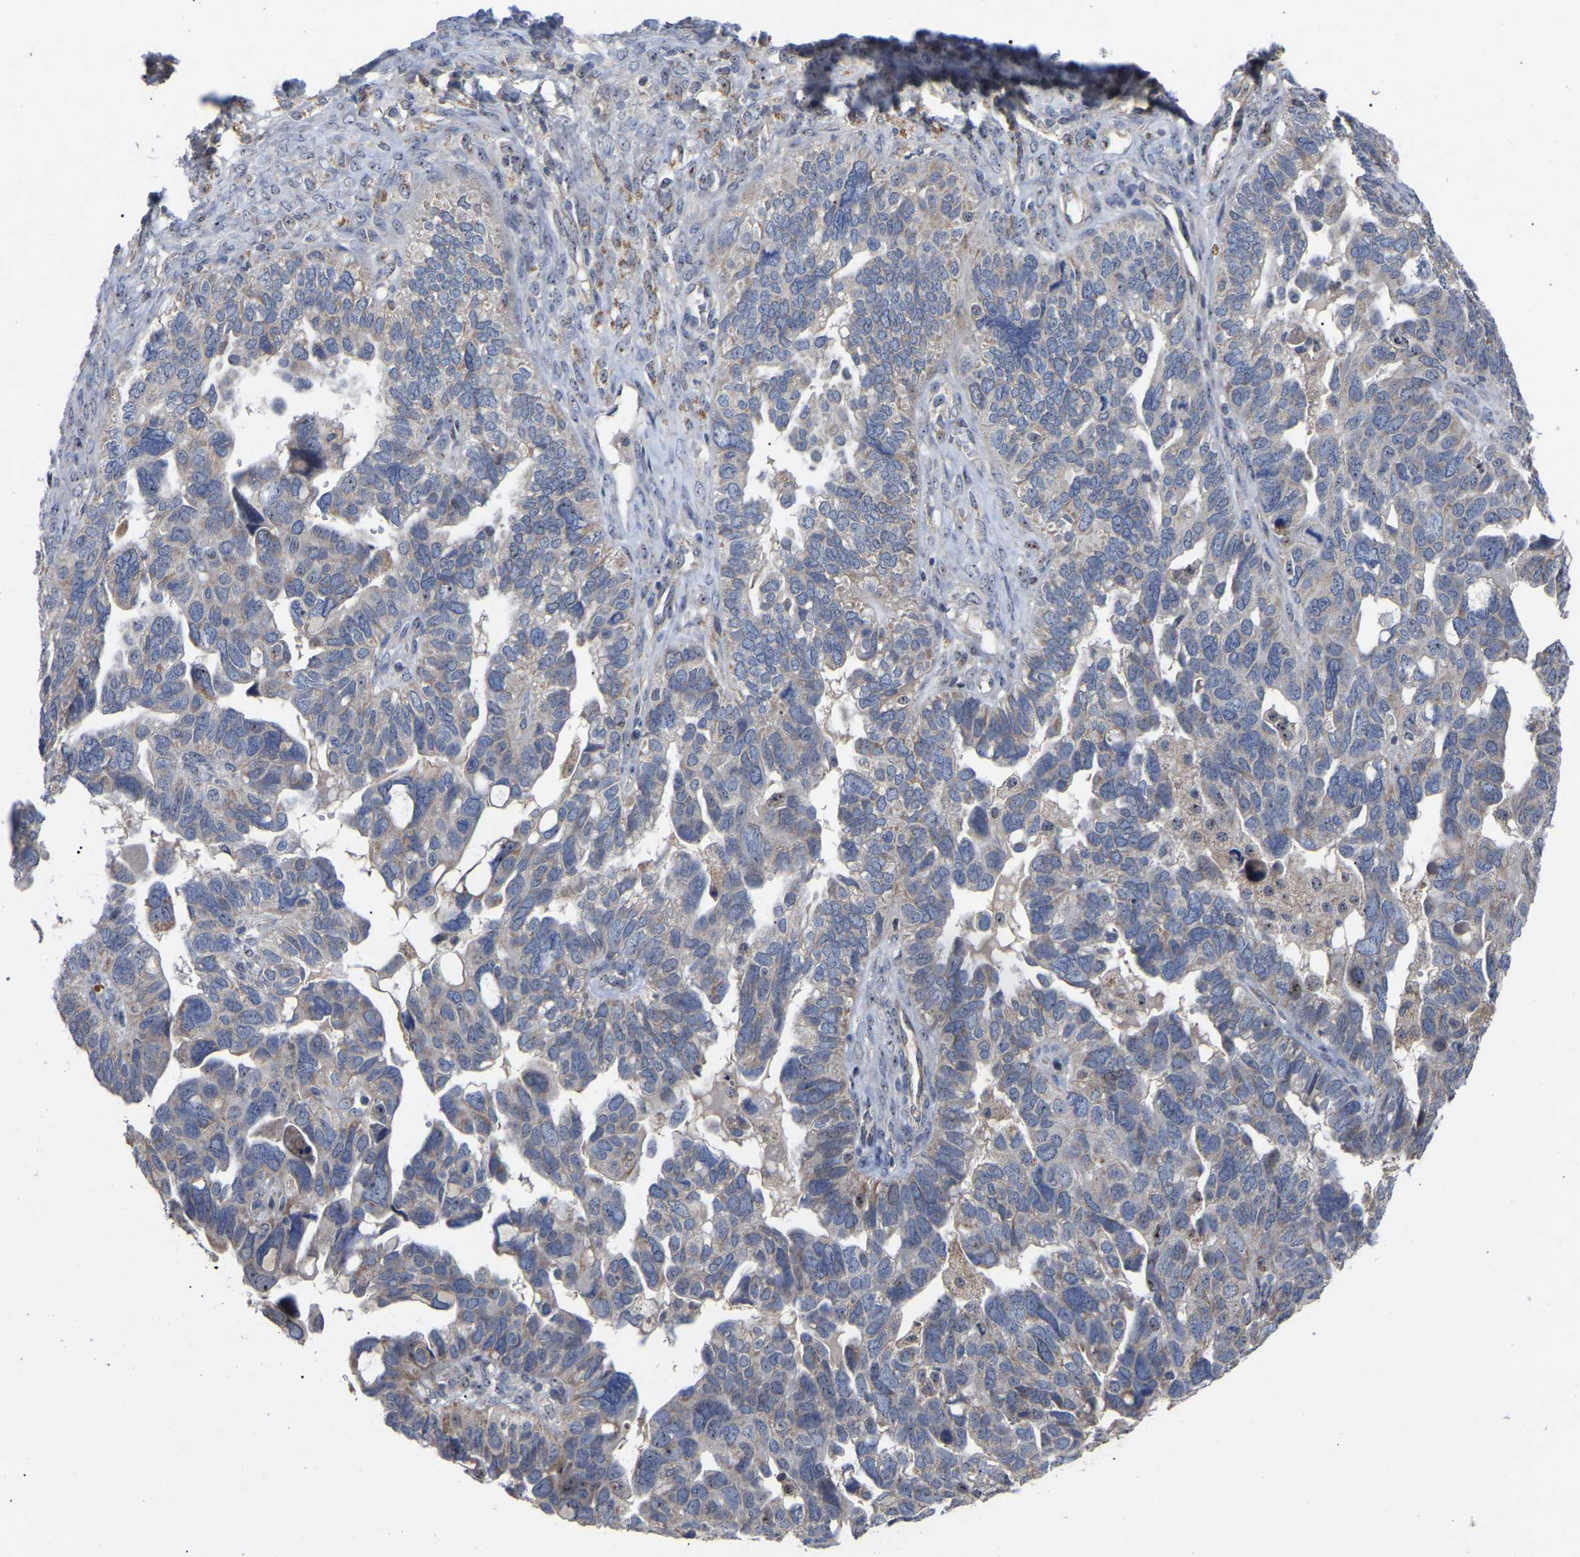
{"staining": {"intensity": "moderate", "quantity": "25%-75%", "location": "nuclear"}, "tissue": "ovarian cancer", "cell_type": "Tumor cells", "image_type": "cancer", "snomed": [{"axis": "morphology", "description": "Cystadenocarcinoma, serous, NOS"}, {"axis": "topography", "description": "Ovary"}], "caption": "Ovarian serous cystadenocarcinoma tissue demonstrates moderate nuclear staining in about 25%-75% of tumor cells, visualized by immunohistochemistry.", "gene": "NOP53", "patient": {"sex": "female", "age": 79}}